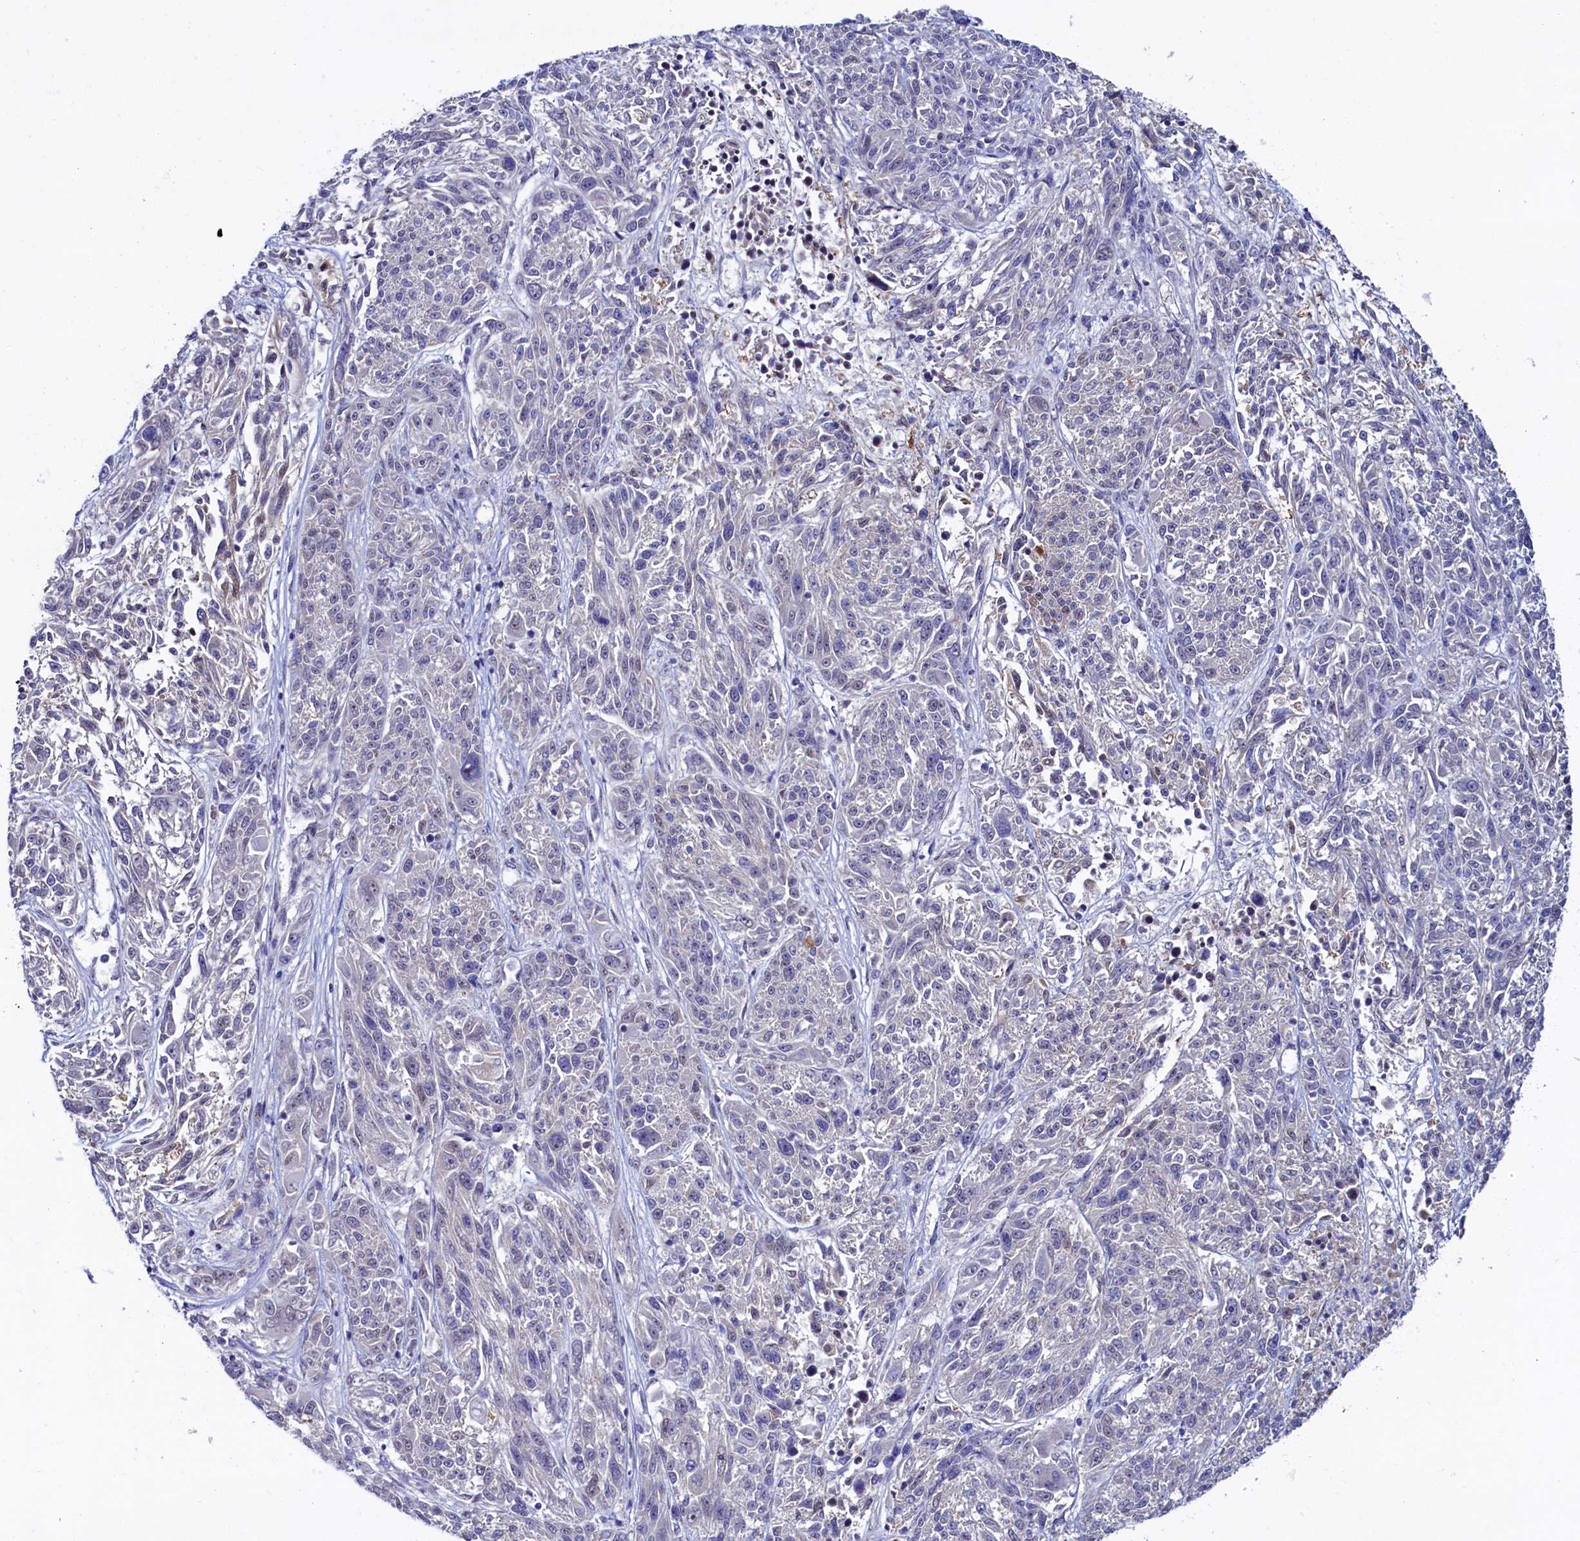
{"staining": {"intensity": "negative", "quantity": "none", "location": "none"}, "tissue": "melanoma", "cell_type": "Tumor cells", "image_type": "cancer", "snomed": [{"axis": "morphology", "description": "Malignant melanoma, NOS"}, {"axis": "topography", "description": "Skin"}], "caption": "High power microscopy micrograph of an immunohistochemistry photomicrograph of malignant melanoma, revealing no significant expression in tumor cells. The staining was performed using DAB (3,3'-diaminobenzidine) to visualize the protein expression in brown, while the nuclei were stained in blue with hematoxylin (Magnification: 20x).", "gene": "ASTE1", "patient": {"sex": "male", "age": 53}}